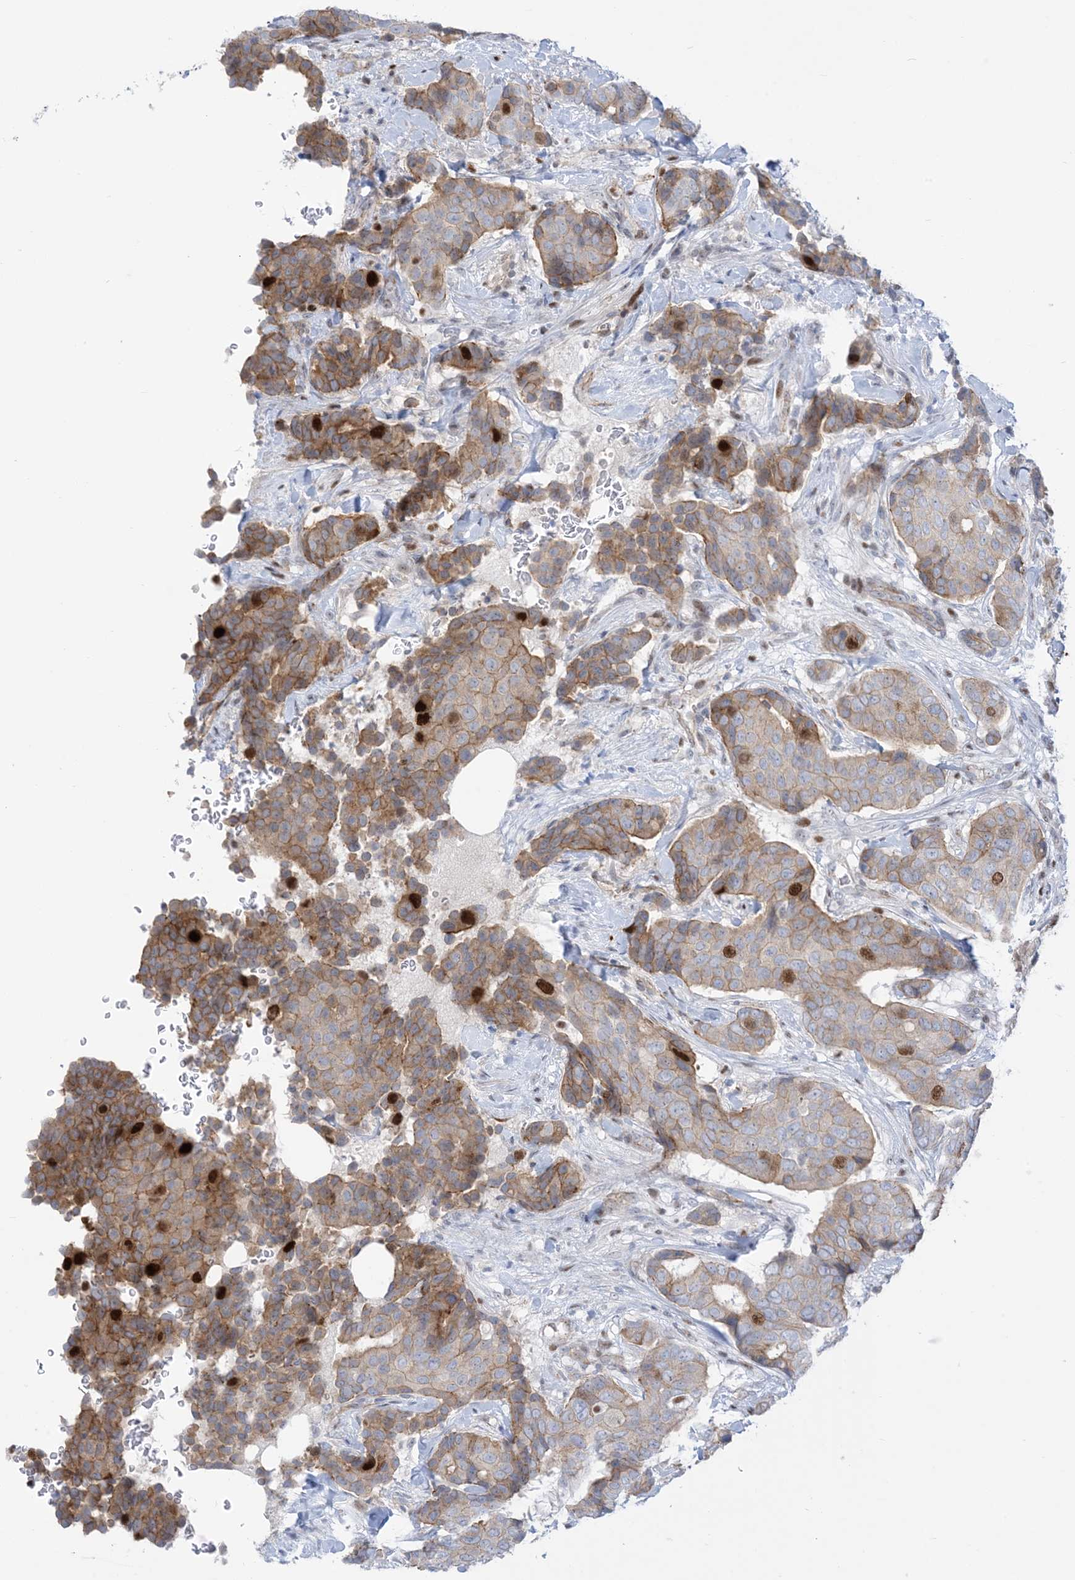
{"staining": {"intensity": "moderate", "quantity": "25%-75%", "location": "cytoplasmic/membranous,nuclear"}, "tissue": "breast cancer", "cell_type": "Tumor cells", "image_type": "cancer", "snomed": [{"axis": "morphology", "description": "Duct carcinoma"}, {"axis": "topography", "description": "Breast"}], "caption": "Immunohistochemical staining of breast cancer (invasive ductal carcinoma) reveals medium levels of moderate cytoplasmic/membranous and nuclear protein expression in approximately 25%-75% of tumor cells.", "gene": "MARS2", "patient": {"sex": "female", "age": 75}}